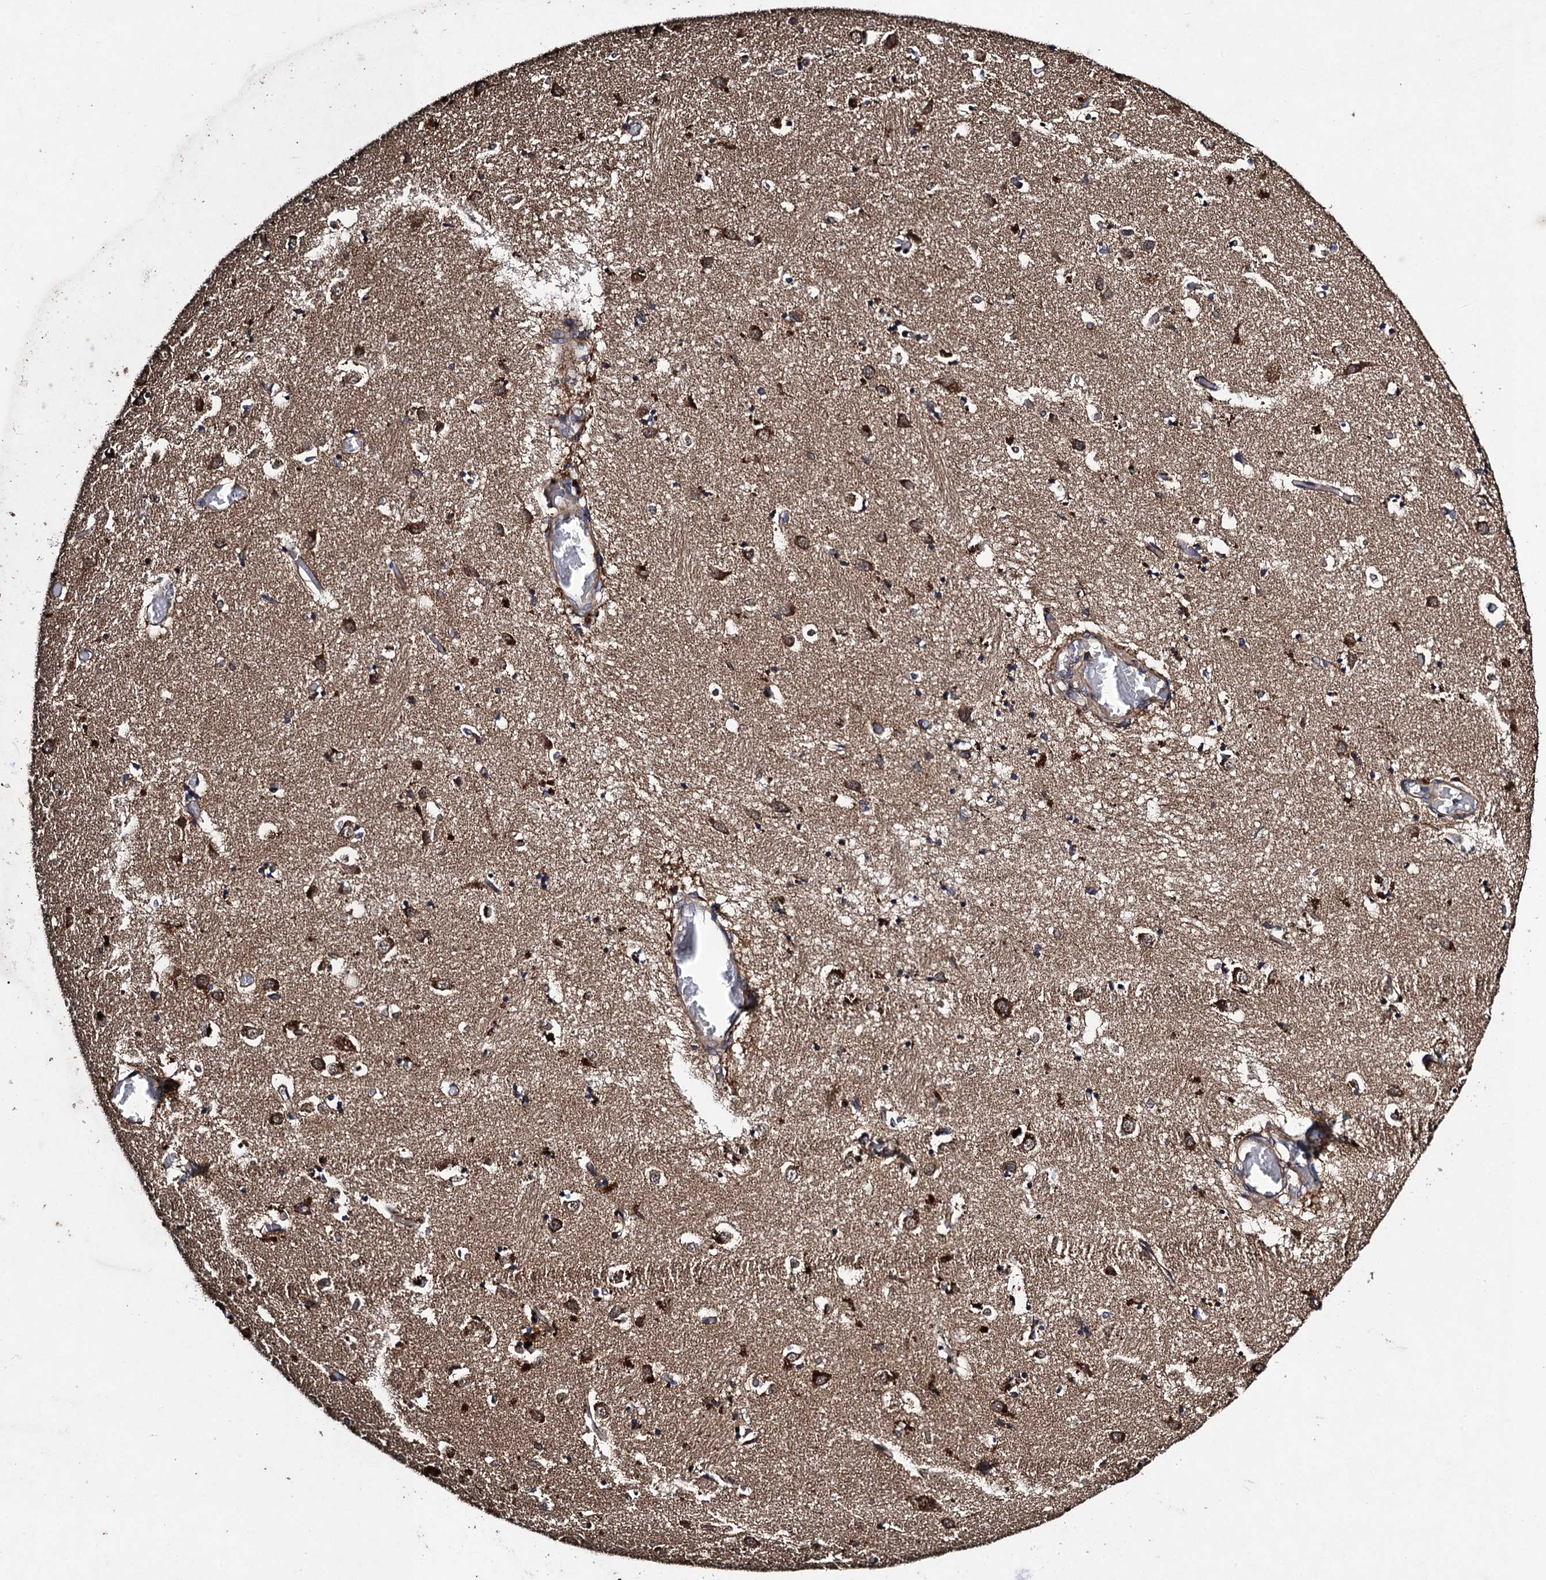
{"staining": {"intensity": "moderate", "quantity": "<25%", "location": "cytoplasmic/membranous"}, "tissue": "caudate", "cell_type": "Glial cells", "image_type": "normal", "snomed": [{"axis": "morphology", "description": "Normal tissue, NOS"}, {"axis": "topography", "description": "Lateral ventricle wall"}], "caption": "Protein analysis of normal caudate reveals moderate cytoplasmic/membranous expression in approximately <25% of glial cells.", "gene": "CNTN5", "patient": {"sex": "male", "age": 70}}